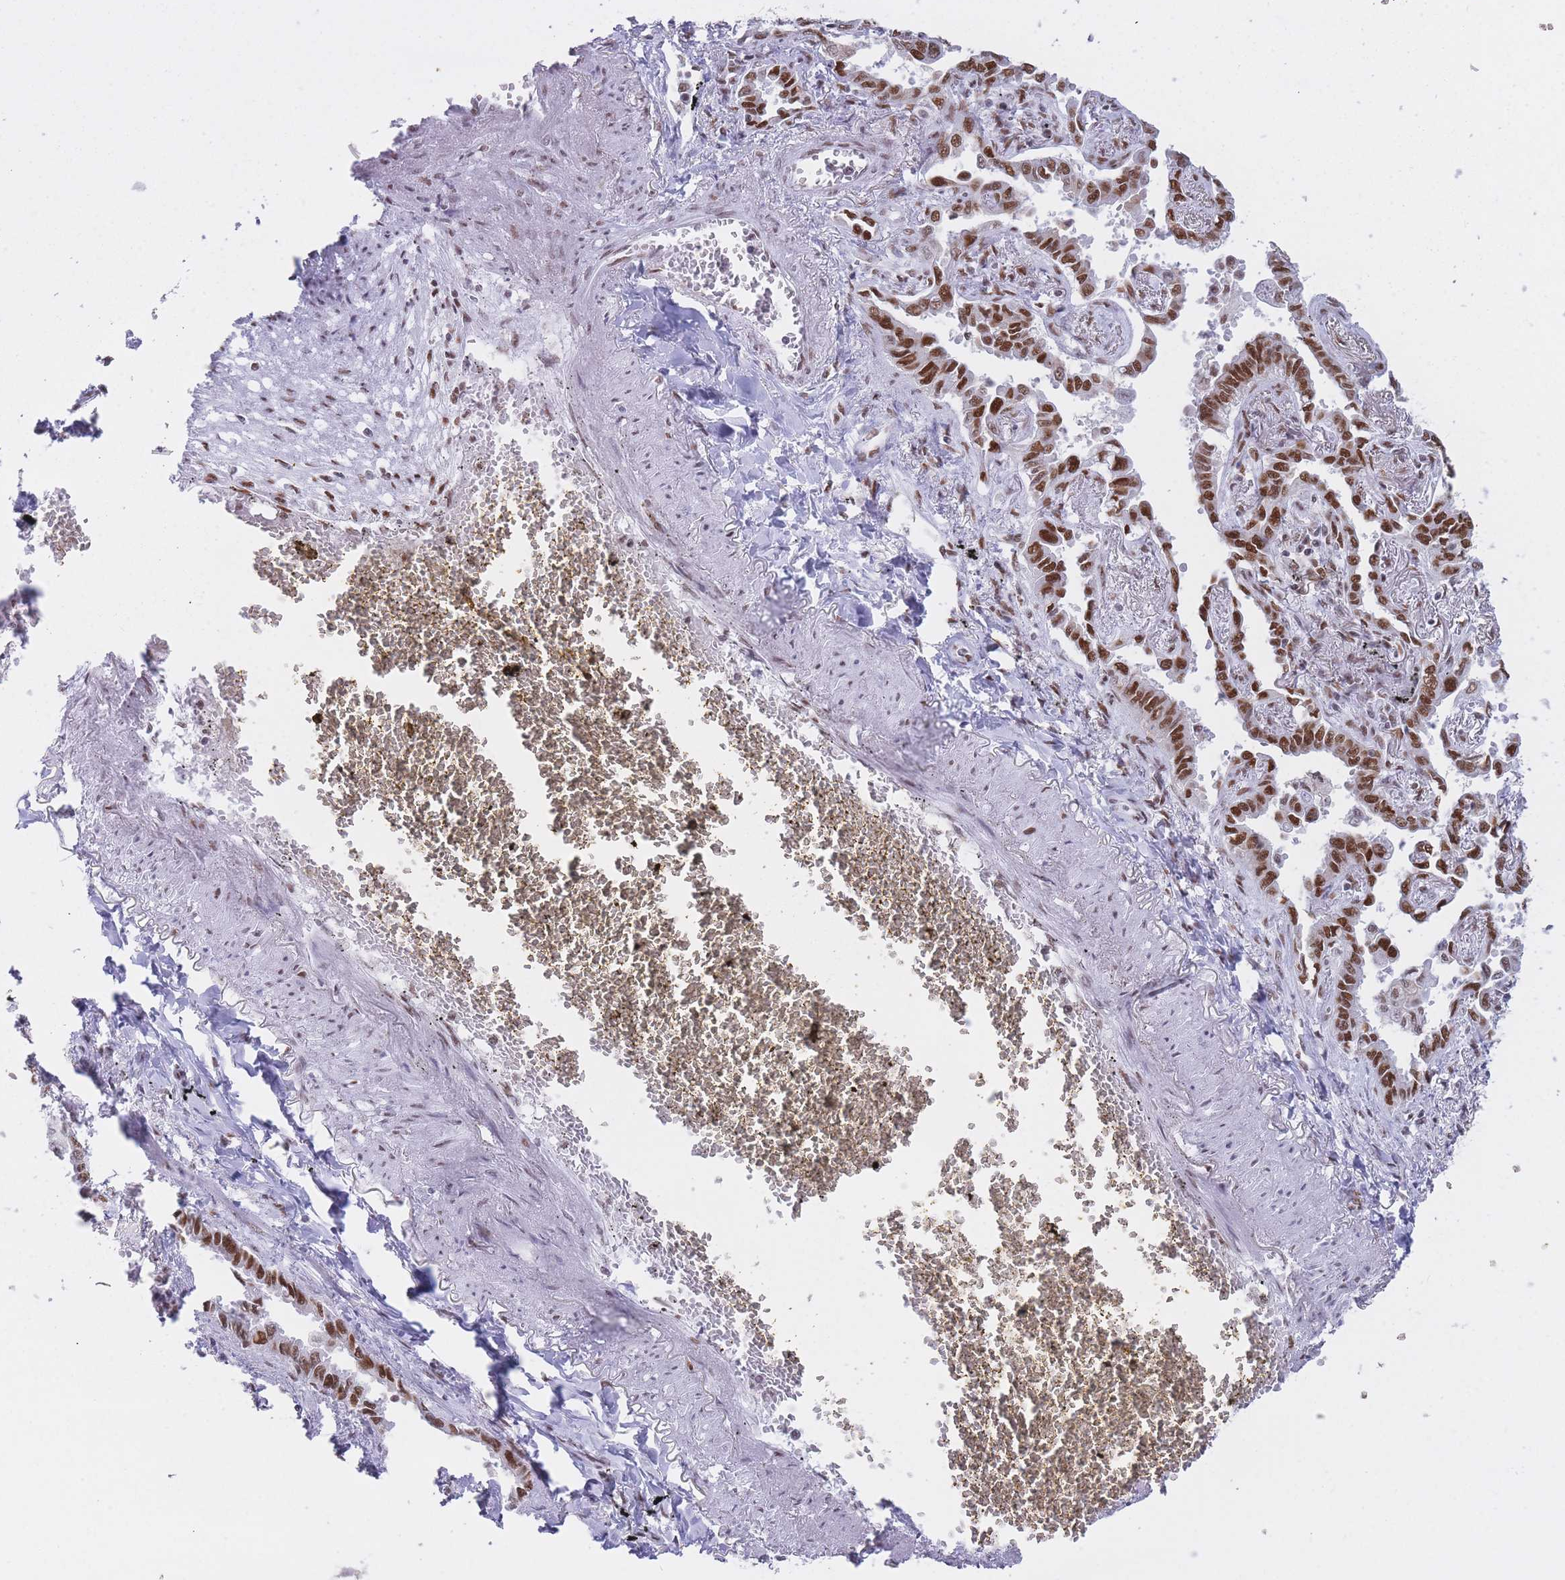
{"staining": {"intensity": "strong", "quantity": ">75%", "location": "nuclear"}, "tissue": "lung cancer", "cell_type": "Tumor cells", "image_type": "cancer", "snomed": [{"axis": "morphology", "description": "Adenocarcinoma, NOS"}, {"axis": "topography", "description": "Lung"}], "caption": "Adenocarcinoma (lung) stained with immunohistochemistry (IHC) displays strong nuclear staining in about >75% of tumor cells. (Stains: DAB in brown, nuclei in blue, Microscopy: brightfield microscopy at high magnification).", "gene": "HNRNPUL1", "patient": {"sex": "male", "age": 67}}